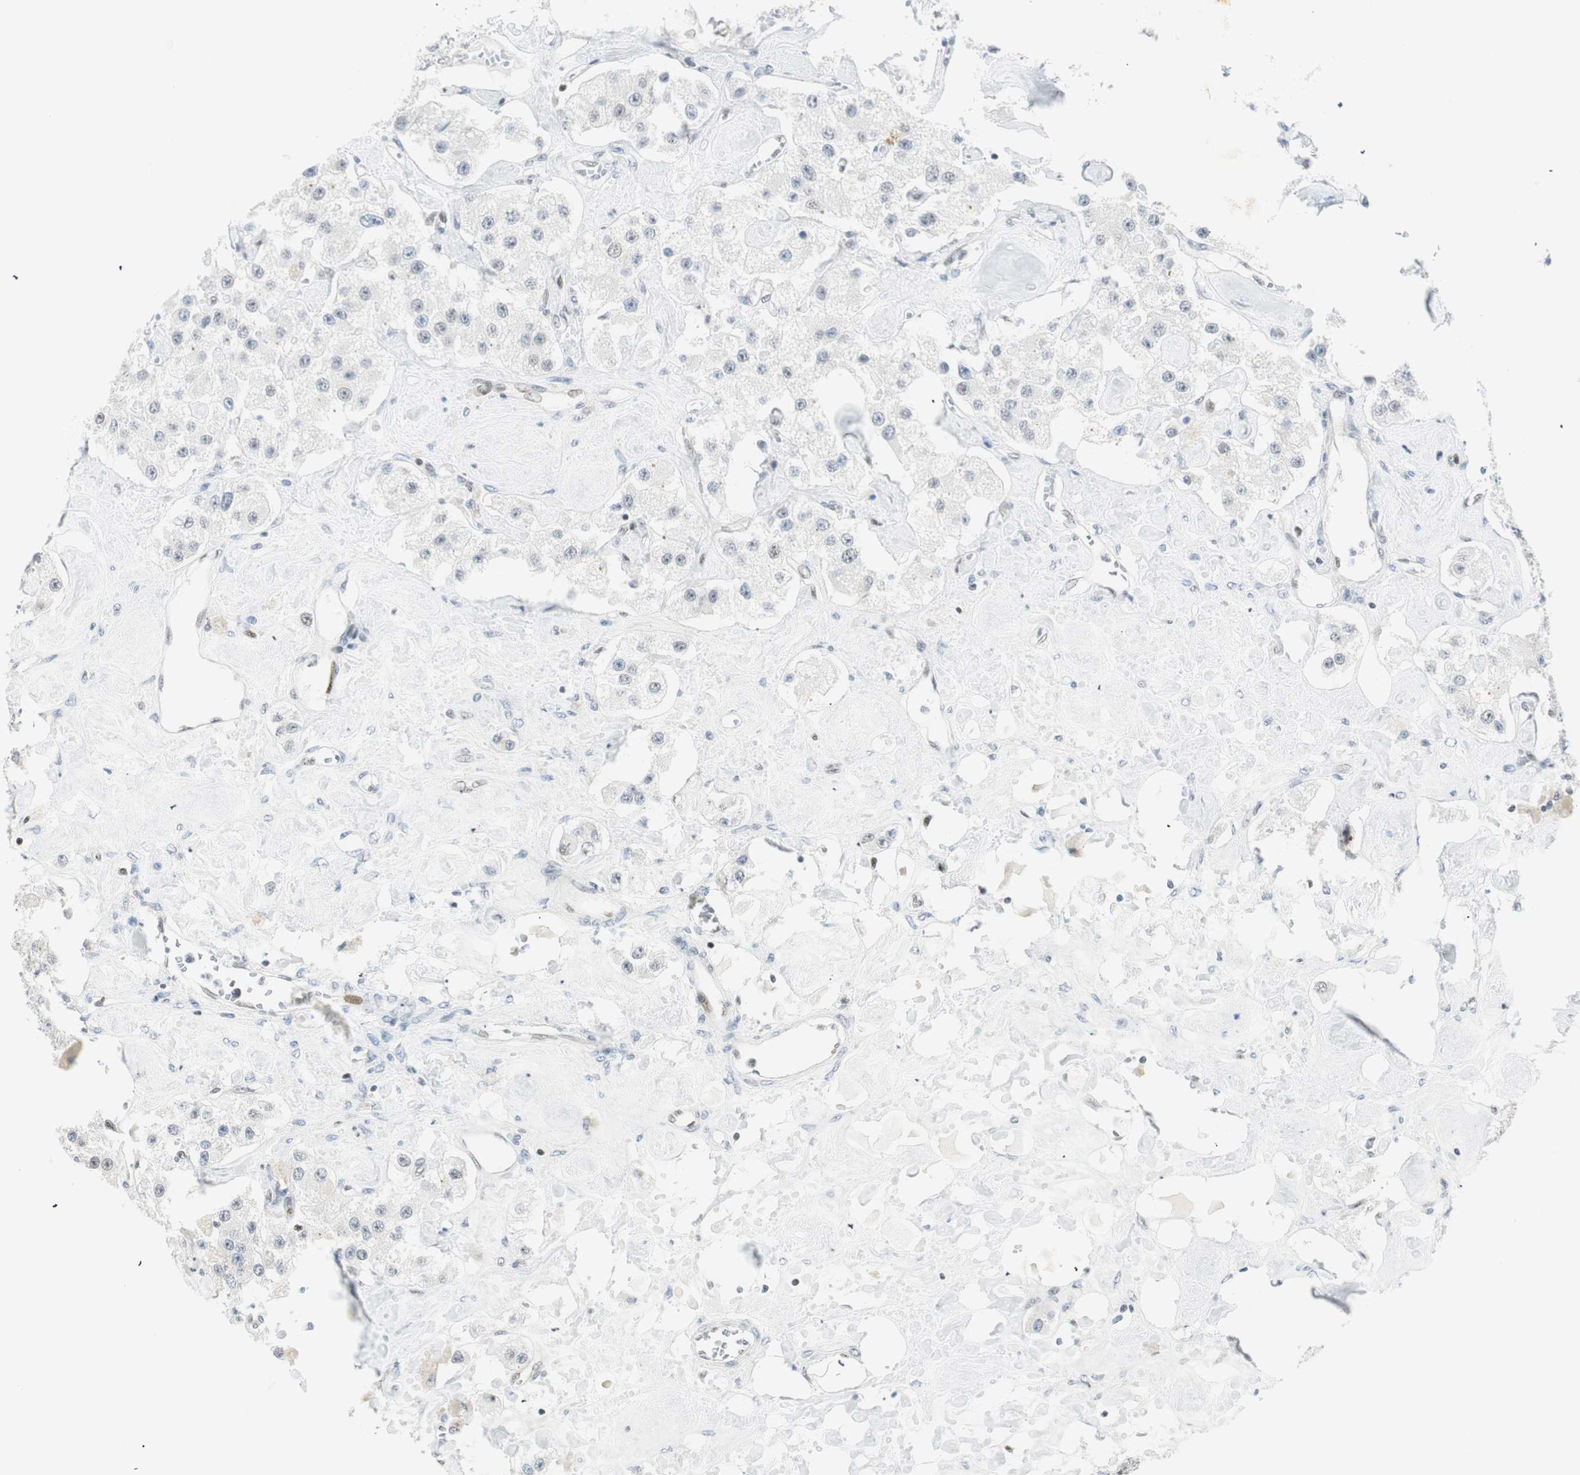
{"staining": {"intensity": "negative", "quantity": "none", "location": "none"}, "tissue": "carcinoid", "cell_type": "Tumor cells", "image_type": "cancer", "snomed": [{"axis": "morphology", "description": "Carcinoid, malignant, NOS"}, {"axis": "topography", "description": "Pancreas"}], "caption": "IHC histopathology image of carcinoid stained for a protein (brown), which exhibits no expression in tumor cells.", "gene": "MSX2", "patient": {"sex": "male", "age": 41}}